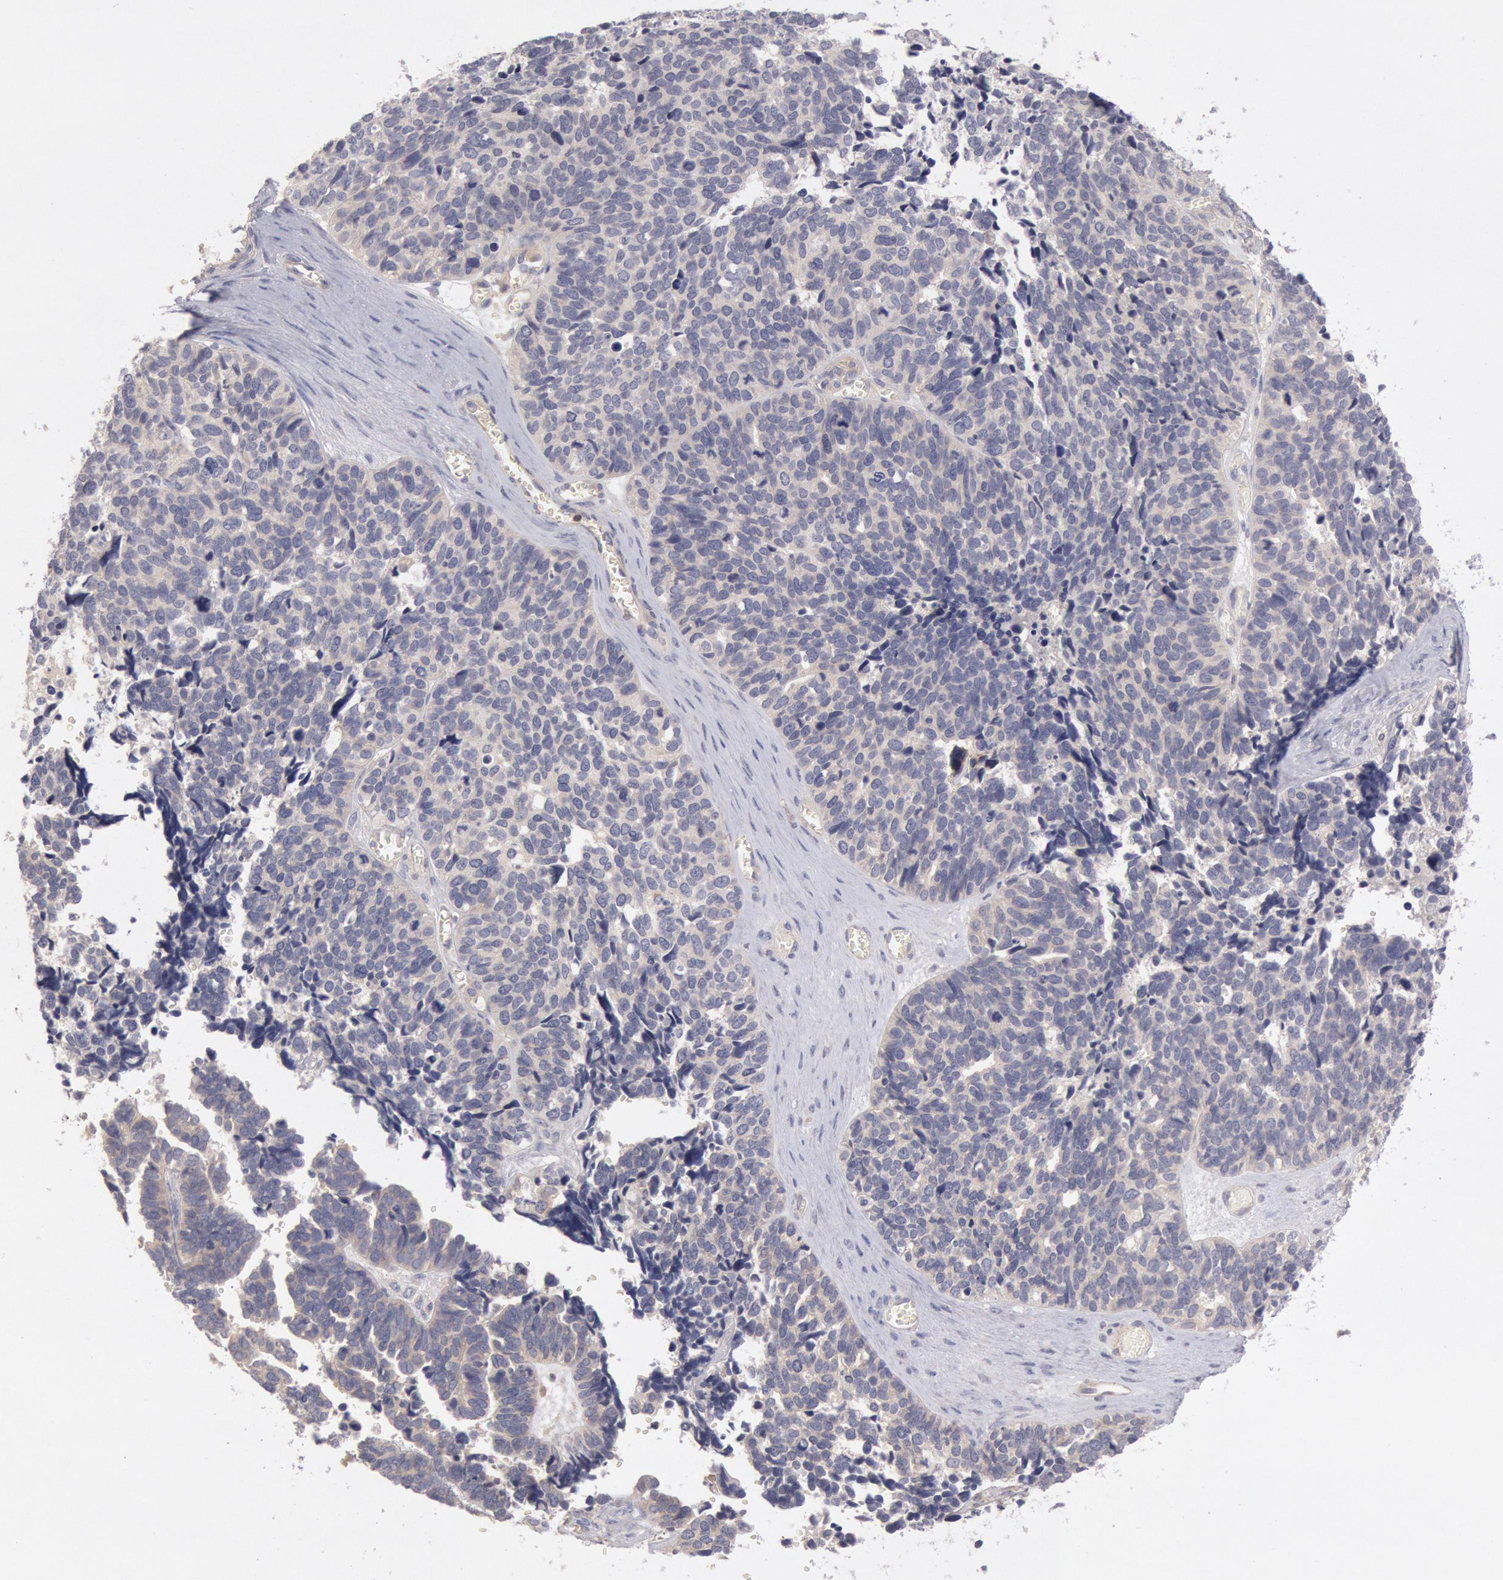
{"staining": {"intensity": "negative", "quantity": "none", "location": "none"}, "tissue": "ovarian cancer", "cell_type": "Tumor cells", "image_type": "cancer", "snomed": [{"axis": "morphology", "description": "Cystadenocarcinoma, serous, NOS"}, {"axis": "topography", "description": "Ovary"}], "caption": "This is an immunohistochemistry (IHC) image of human ovarian cancer (serous cystadenocarcinoma). There is no positivity in tumor cells.", "gene": "PIK3R1", "patient": {"sex": "female", "age": 77}}